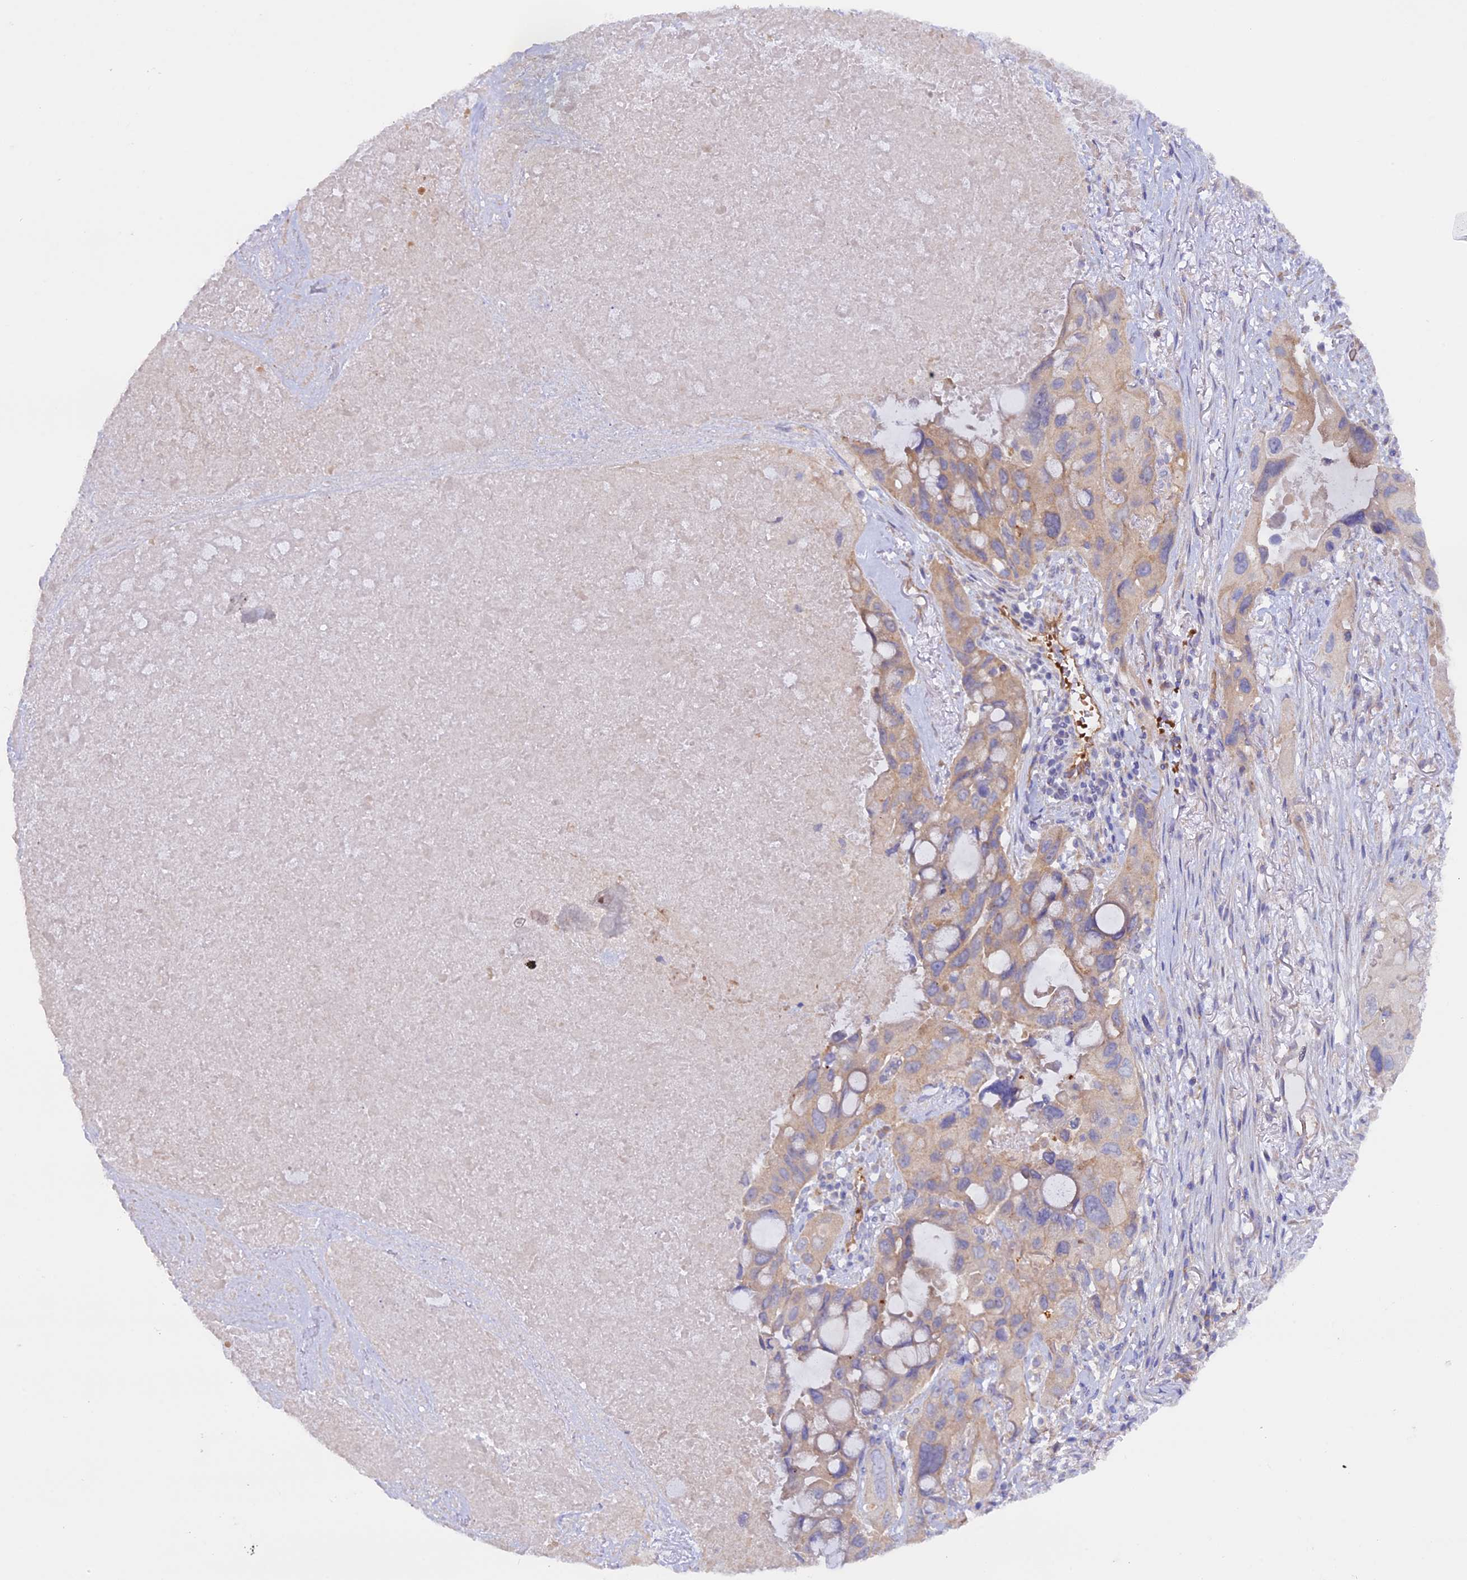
{"staining": {"intensity": "weak", "quantity": "25%-75%", "location": "cytoplasmic/membranous"}, "tissue": "lung cancer", "cell_type": "Tumor cells", "image_type": "cancer", "snomed": [{"axis": "morphology", "description": "Squamous cell carcinoma, NOS"}, {"axis": "topography", "description": "Lung"}], "caption": "A brown stain labels weak cytoplasmic/membranous staining of a protein in human lung cancer (squamous cell carcinoma) tumor cells.", "gene": "DUS3L", "patient": {"sex": "female", "age": 73}}